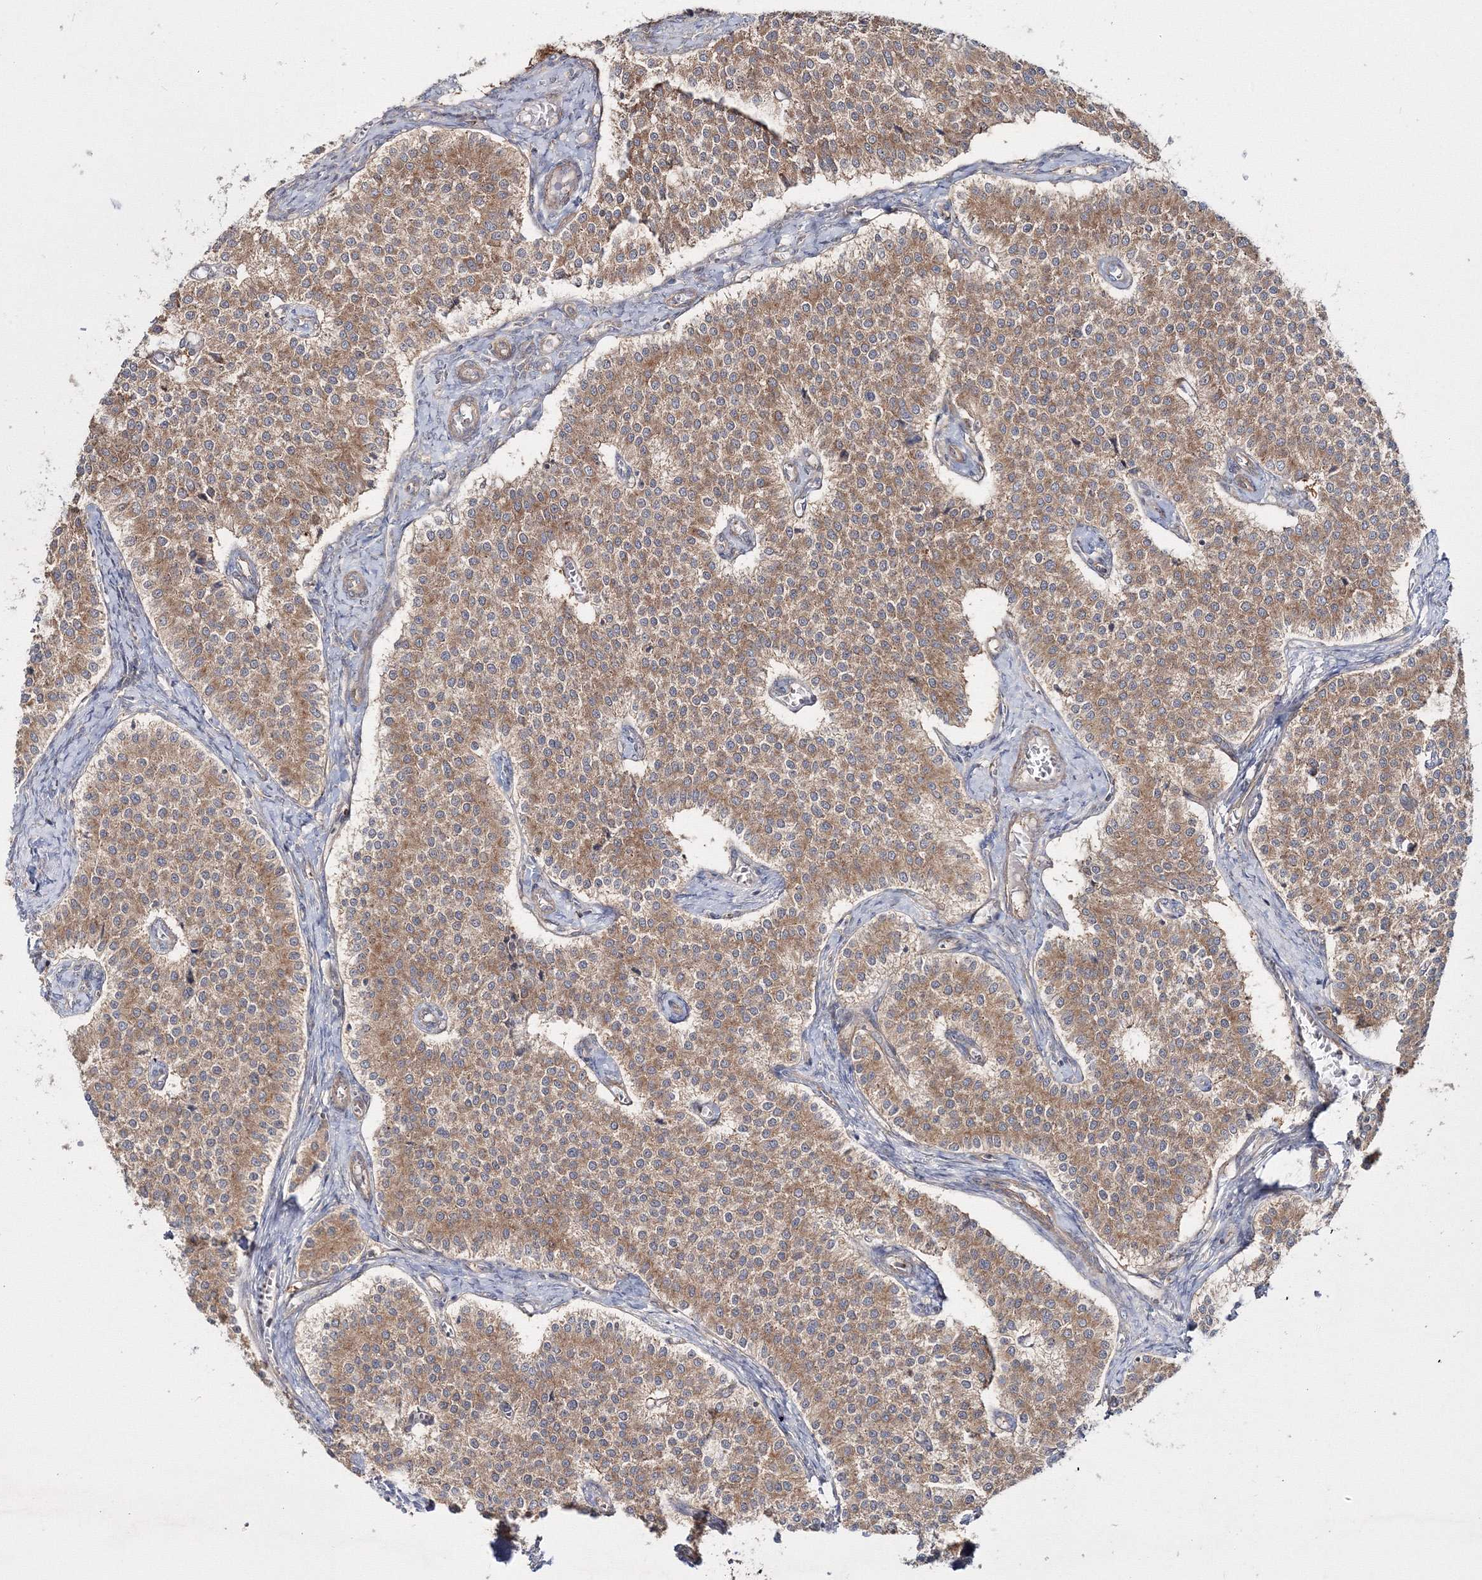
{"staining": {"intensity": "moderate", "quantity": ">75%", "location": "cytoplasmic/membranous"}, "tissue": "carcinoid", "cell_type": "Tumor cells", "image_type": "cancer", "snomed": [{"axis": "morphology", "description": "Carcinoid, malignant, NOS"}, {"axis": "topography", "description": "Colon"}], "caption": "The immunohistochemical stain labels moderate cytoplasmic/membranous positivity in tumor cells of malignant carcinoid tissue. Nuclei are stained in blue.", "gene": "IPMK", "patient": {"sex": "female", "age": 52}}